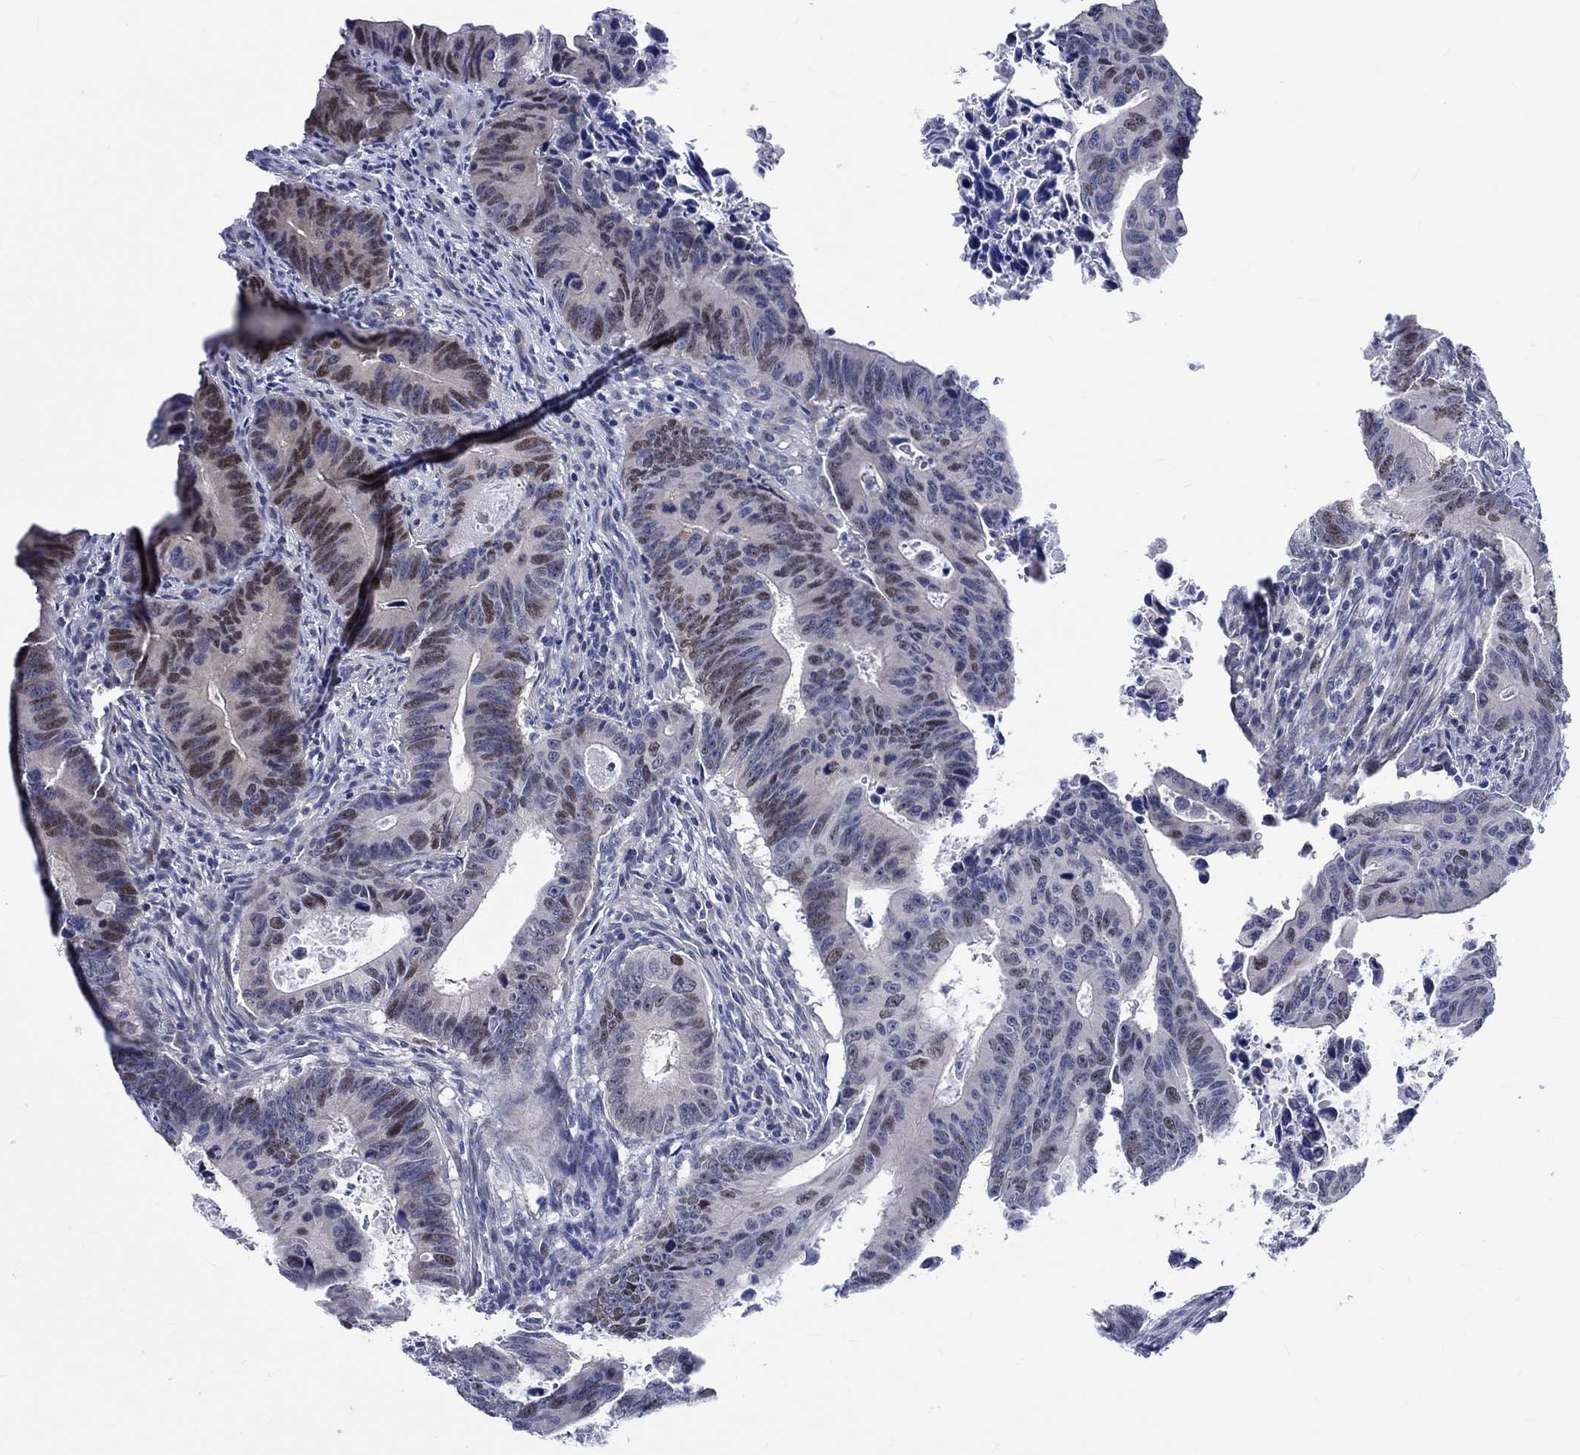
{"staining": {"intensity": "moderate", "quantity": "<25%", "location": "nuclear"}, "tissue": "colorectal cancer", "cell_type": "Tumor cells", "image_type": "cancer", "snomed": [{"axis": "morphology", "description": "Adenocarcinoma, NOS"}, {"axis": "topography", "description": "Colon"}], "caption": "An IHC image of neoplastic tissue is shown. Protein staining in brown labels moderate nuclear positivity in colorectal cancer (adenocarcinoma) within tumor cells. (IHC, brightfield microscopy, high magnification).", "gene": "E2F8", "patient": {"sex": "female", "age": 87}}